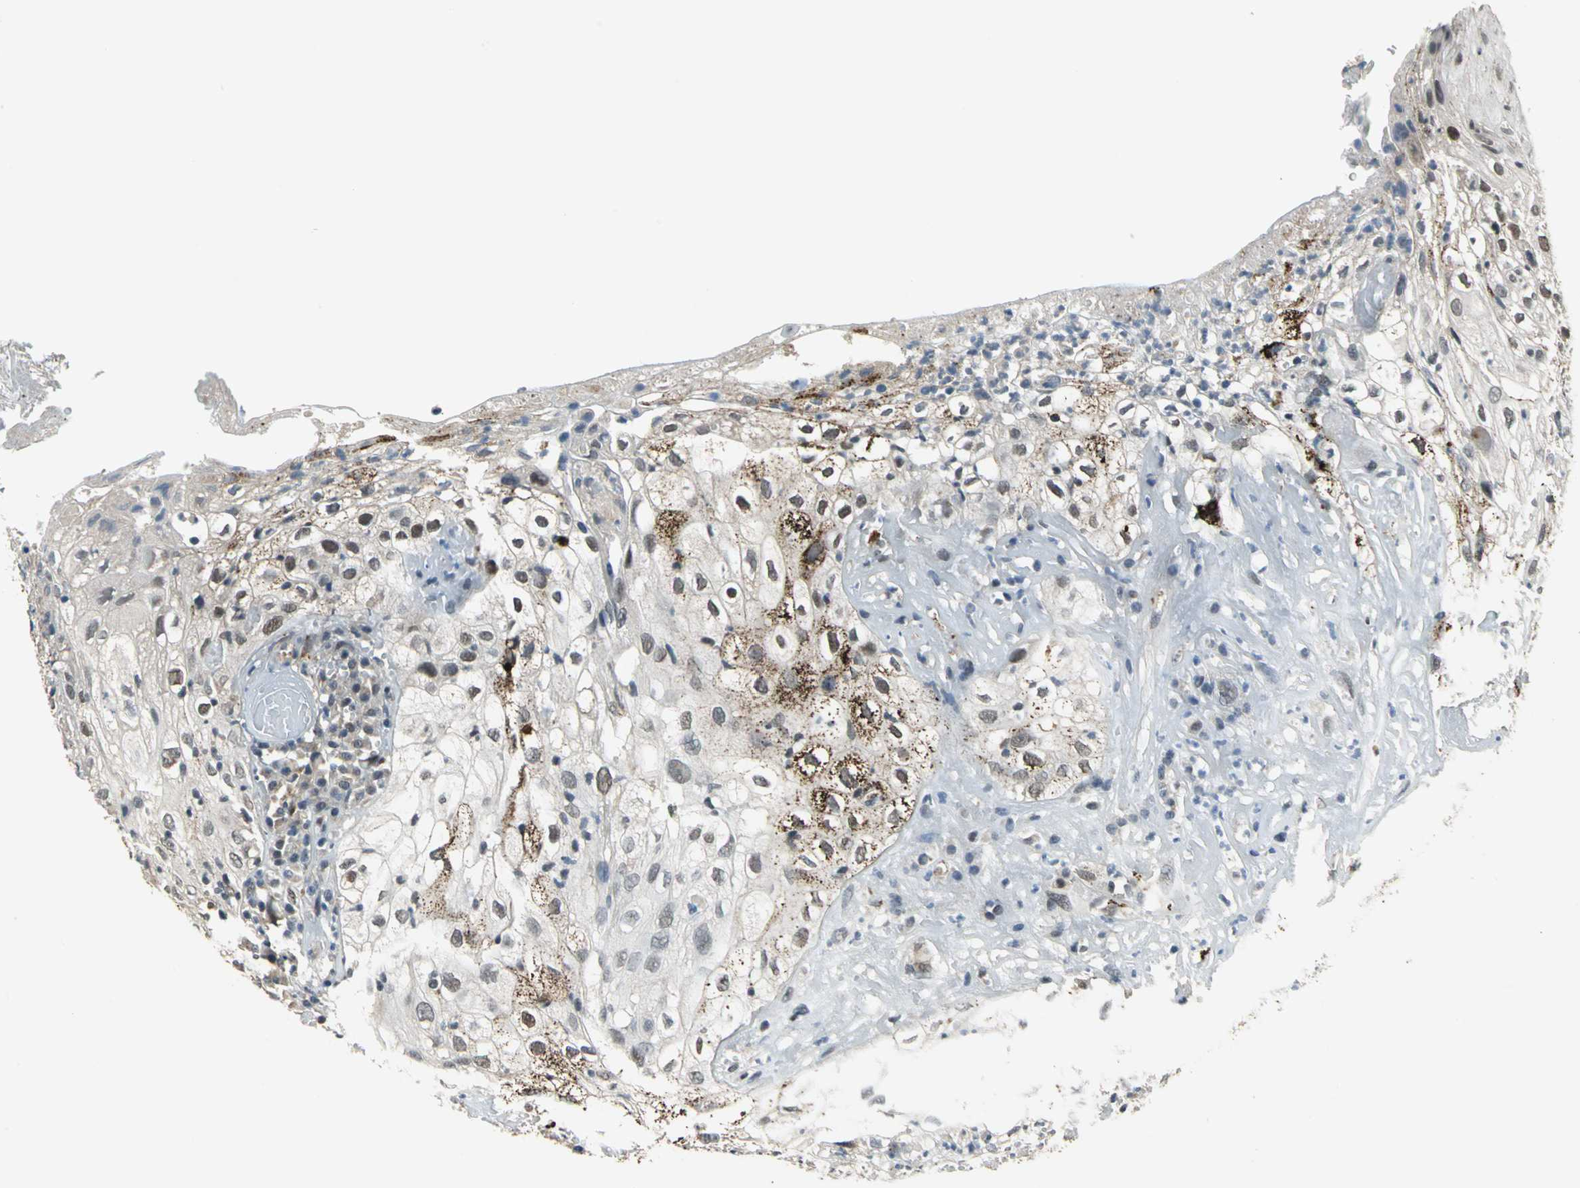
{"staining": {"intensity": "weak", "quantity": "<25%", "location": "nuclear"}, "tissue": "skin cancer", "cell_type": "Tumor cells", "image_type": "cancer", "snomed": [{"axis": "morphology", "description": "Squamous cell carcinoma, NOS"}, {"axis": "topography", "description": "Skin"}], "caption": "The IHC micrograph has no significant positivity in tumor cells of squamous cell carcinoma (skin) tissue. Nuclei are stained in blue.", "gene": "ELF2", "patient": {"sex": "male", "age": 65}}